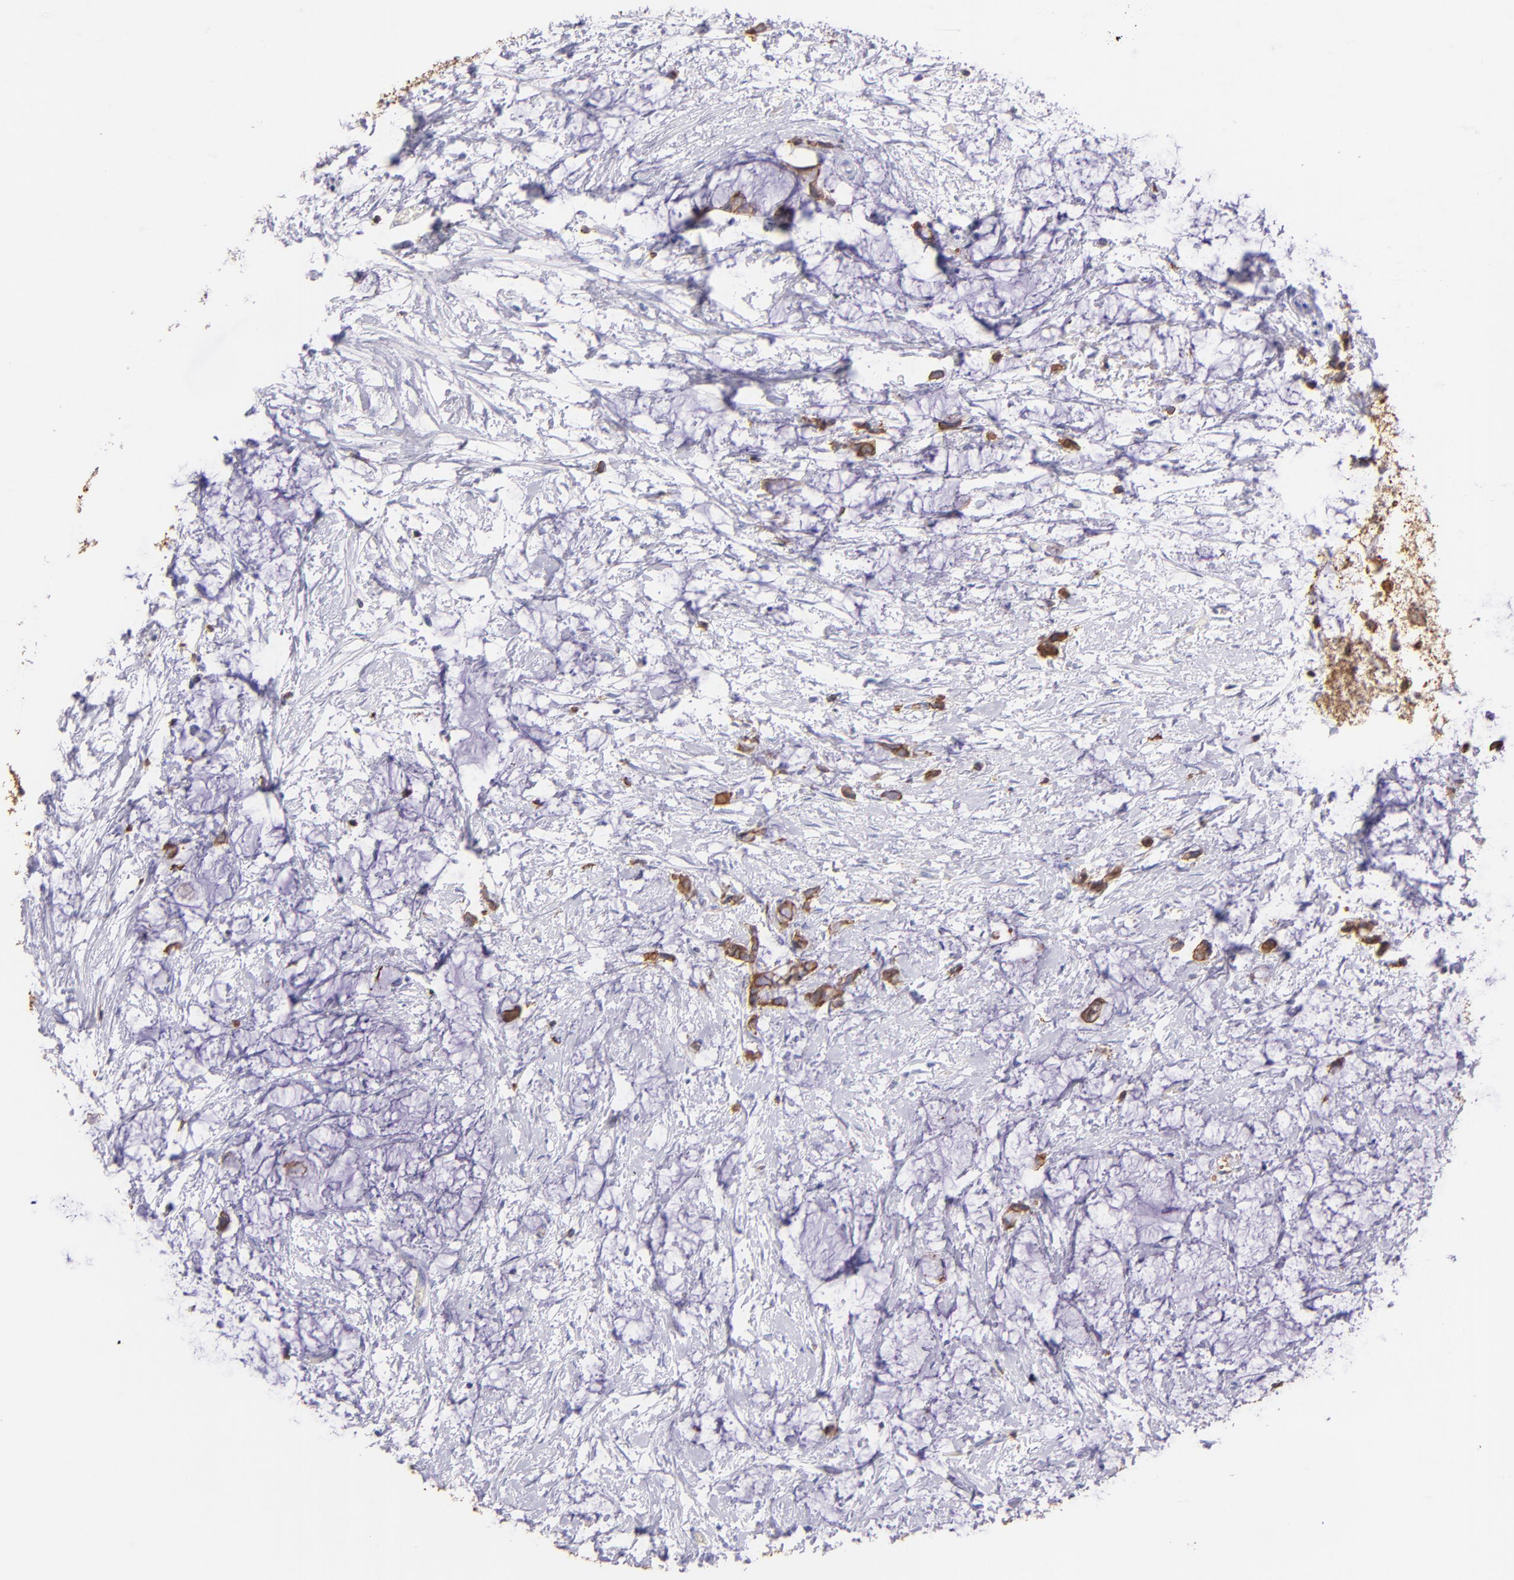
{"staining": {"intensity": "moderate", "quantity": ">75%", "location": "cytoplasmic/membranous"}, "tissue": "colorectal cancer", "cell_type": "Tumor cells", "image_type": "cancer", "snomed": [{"axis": "morphology", "description": "Normal tissue, NOS"}, {"axis": "morphology", "description": "Adenocarcinoma, NOS"}, {"axis": "topography", "description": "Colon"}, {"axis": "topography", "description": "Peripheral nerve tissue"}], "caption": "Colorectal cancer (adenocarcinoma) stained with DAB immunohistochemistry (IHC) reveals medium levels of moderate cytoplasmic/membranous staining in about >75% of tumor cells.", "gene": "SPN", "patient": {"sex": "male", "age": 14}}